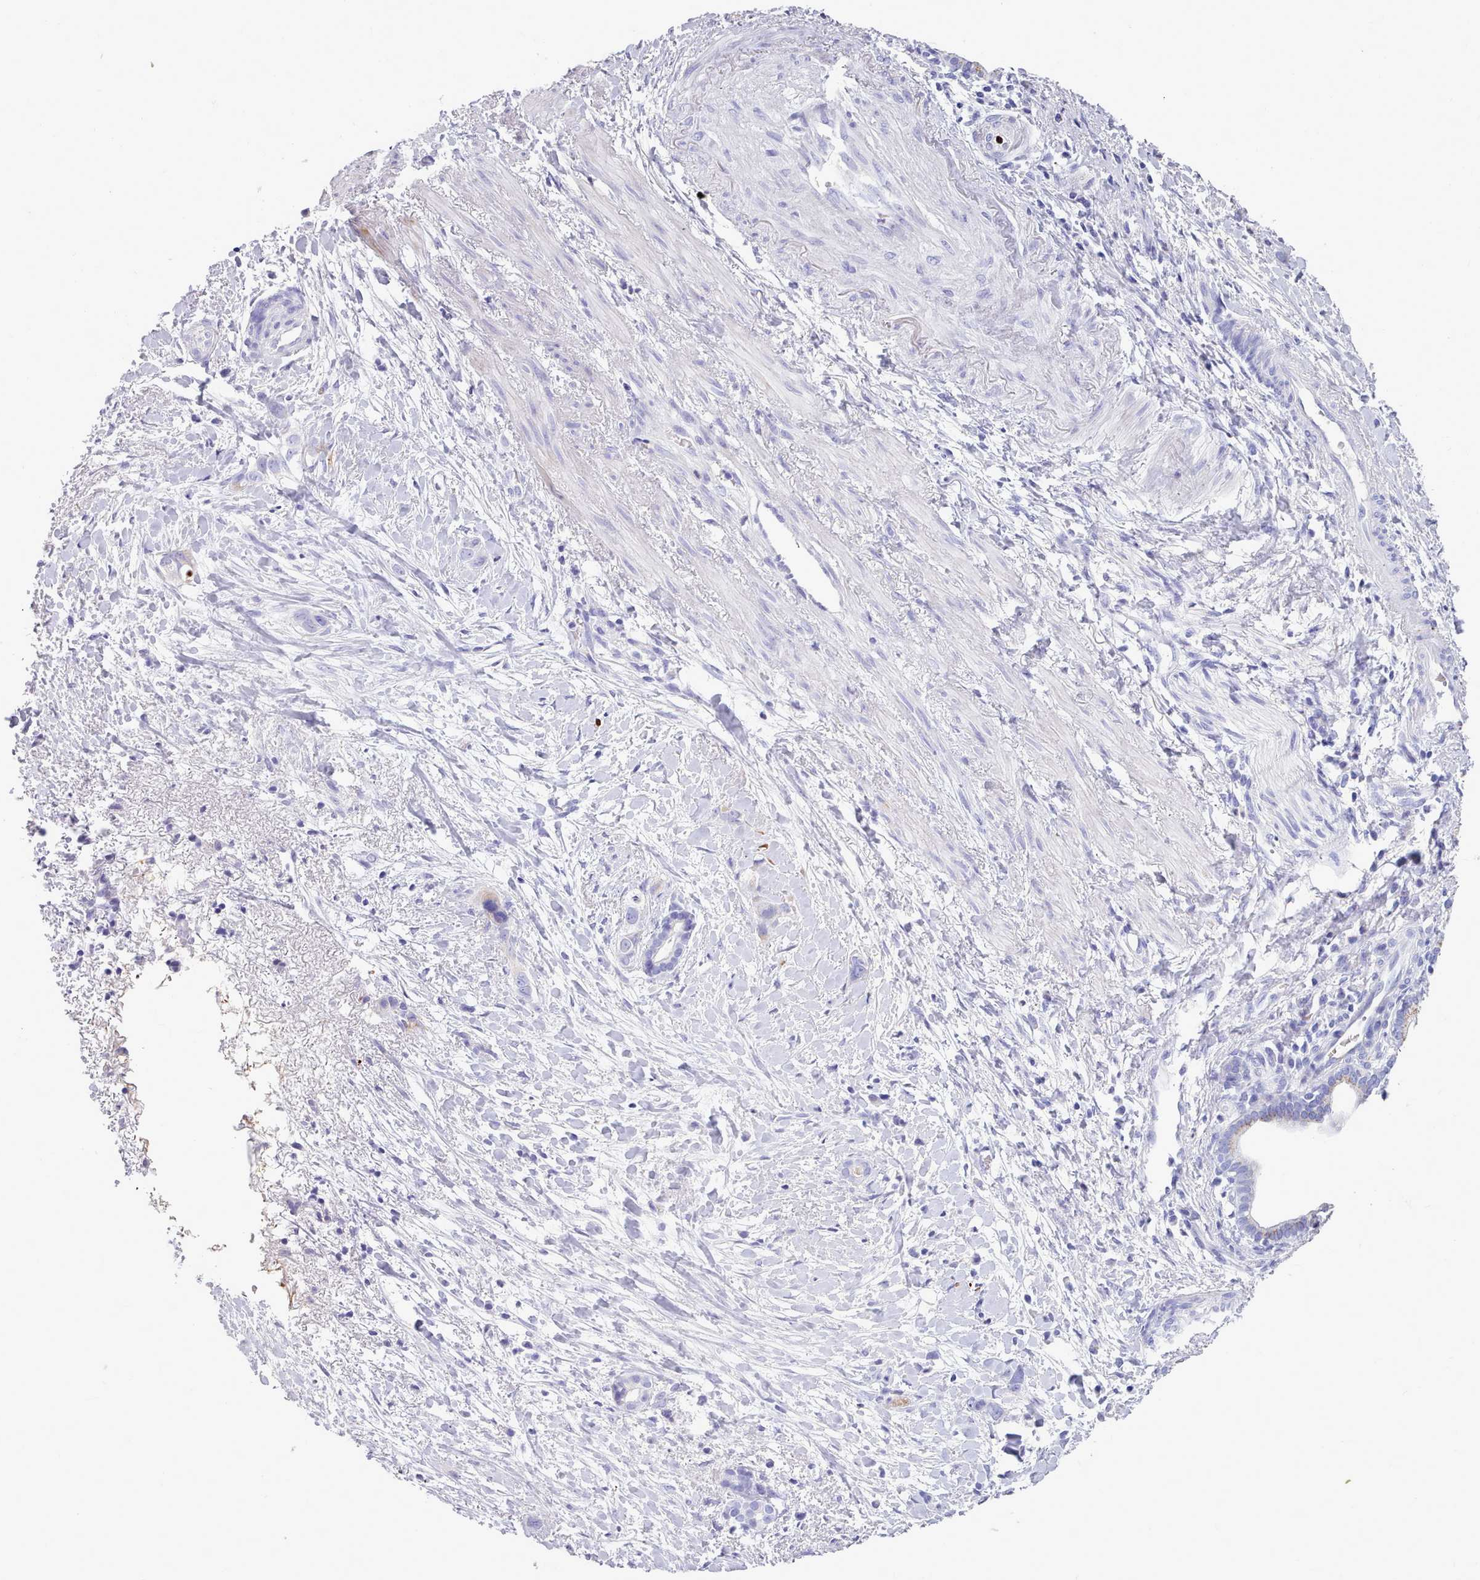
{"staining": {"intensity": "negative", "quantity": "none", "location": "none"}, "tissue": "liver cancer", "cell_type": "Tumor cells", "image_type": "cancer", "snomed": [{"axis": "morphology", "description": "Cholangiocarcinoma"}, {"axis": "topography", "description": "Liver"}], "caption": "Liver cancer (cholangiocarcinoma) stained for a protein using immunohistochemistry (IHC) reveals no positivity tumor cells.", "gene": "NKX1-2", "patient": {"sex": "female", "age": 79}}